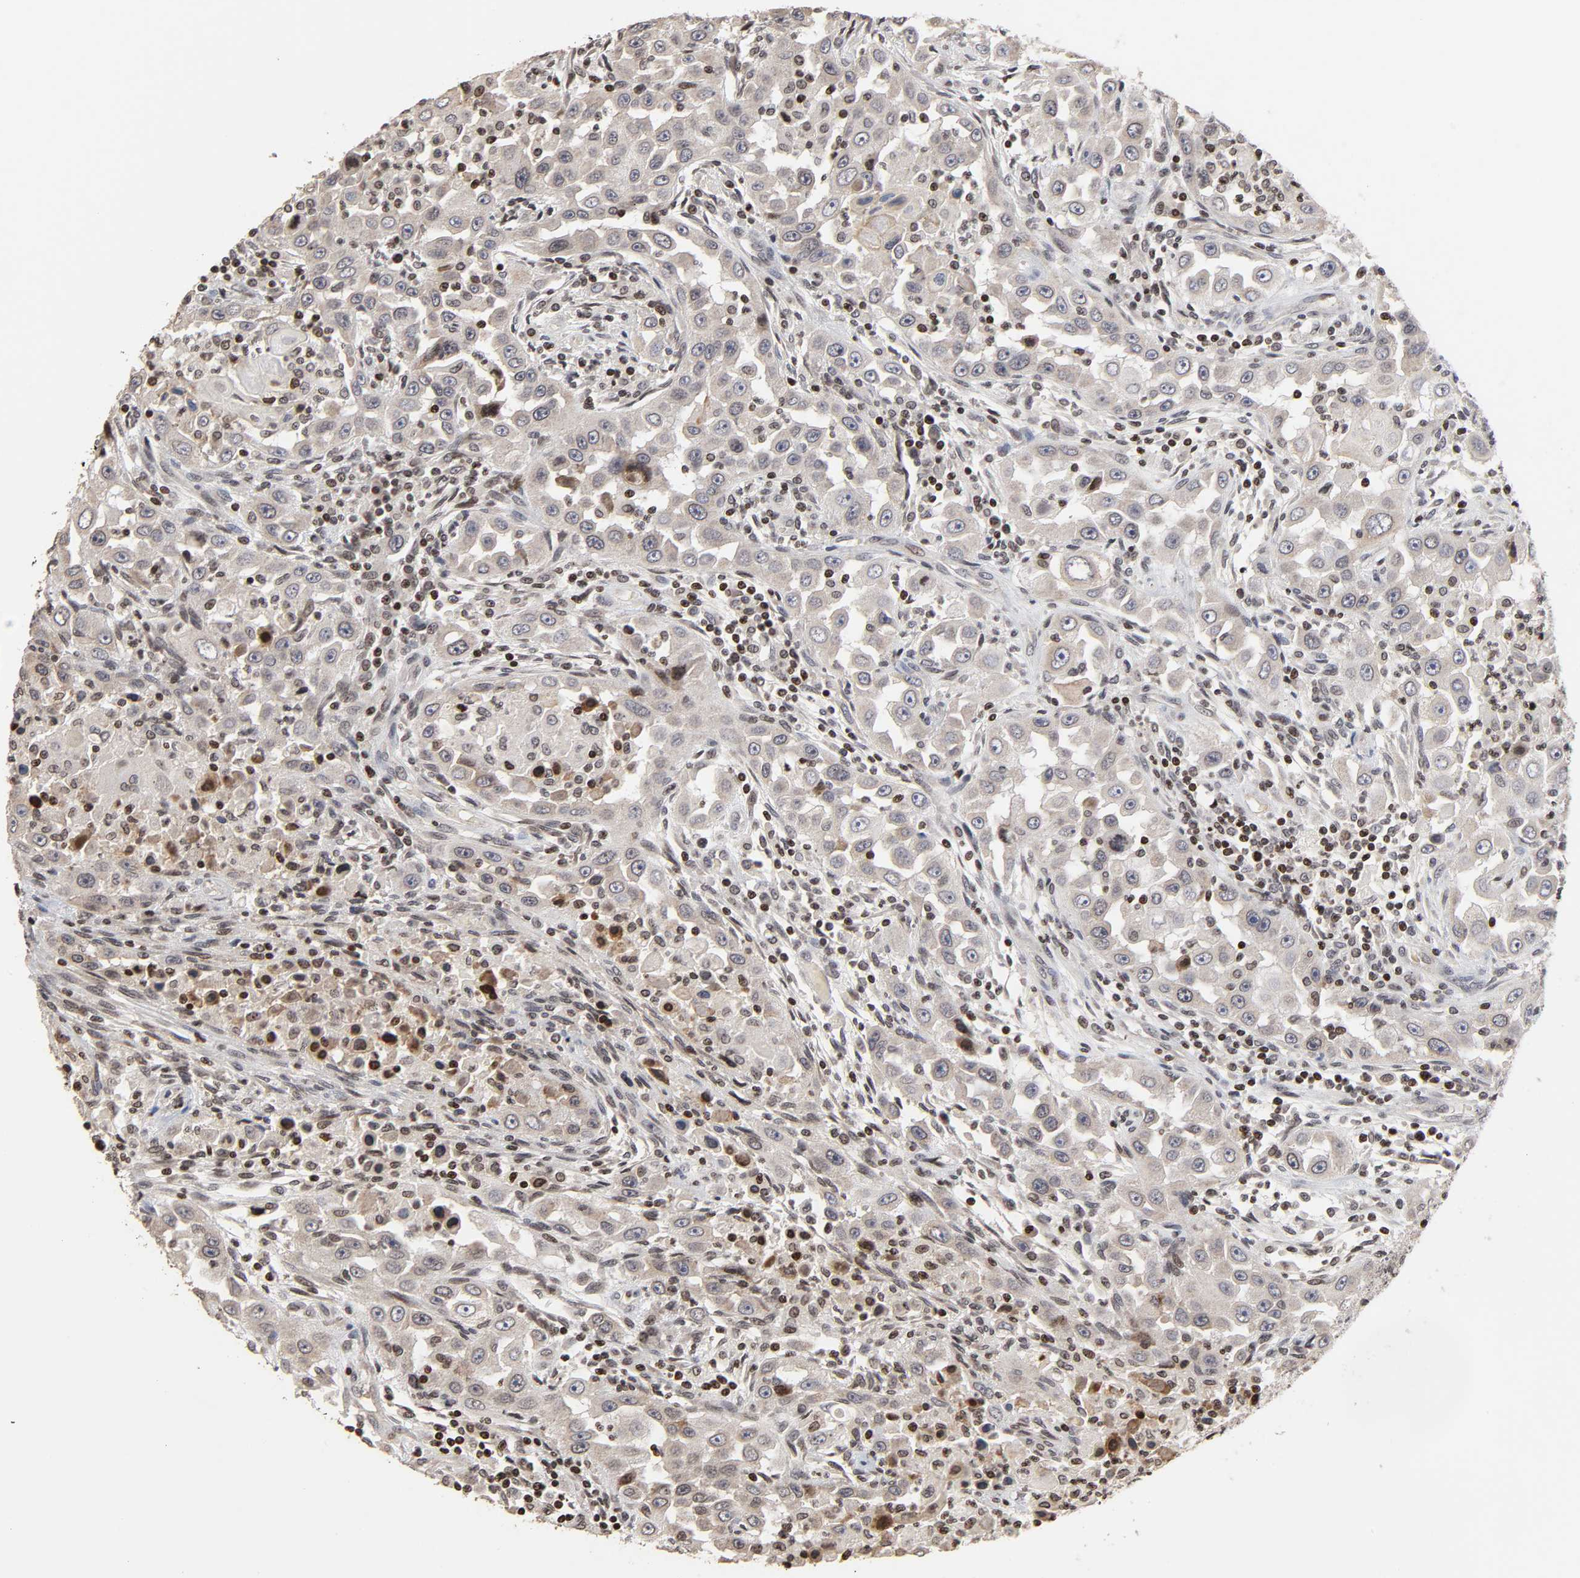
{"staining": {"intensity": "weak", "quantity": "25%-75%", "location": "cytoplasmic/membranous"}, "tissue": "head and neck cancer", "cell_type": "Tumor cells", "image_type": "cancer", "snomed": [{"axis": "morphology", "description": "Carcinoma, NOS"}, {"axis": "topography", "description": "Head-Neck"}], "caption": "This is a histology image of immunohistochemistry (IHC) staining of head and neck cancer (carcinoma), which shows weak staining in the cytoplasmic/membranous of tumor cells.", "gene": "ZNF473", "patient": {"sex": "male", "age": 87}}